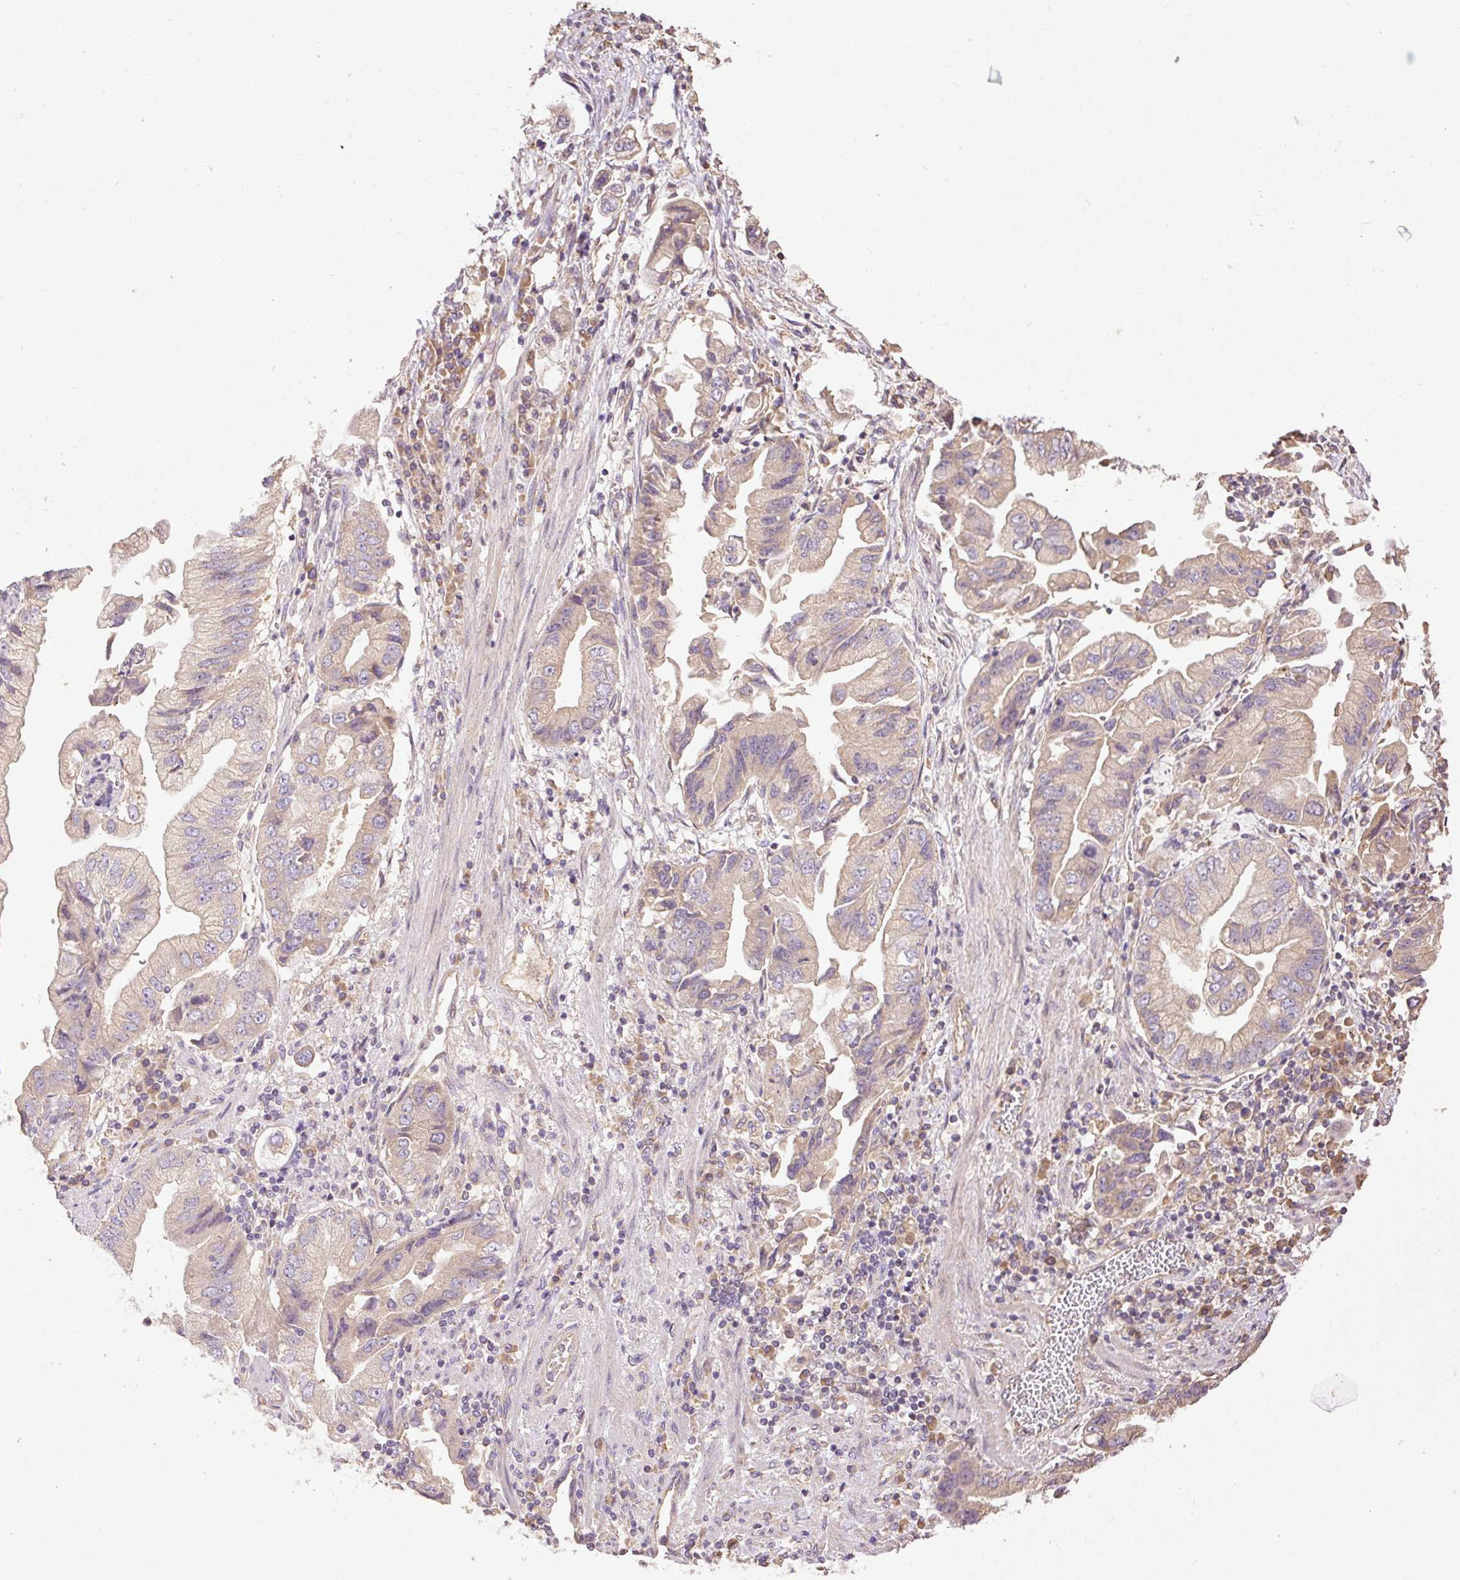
{"staining": {"intensity": "weak", "quantity": "25%-75%", "location": "cytoplasmic/membranous"}, "tissue": "stomach cancer", "cell_type": "Tumor cells", "image_type": "cancer", "snomed": [{"axis": "morphology", "description": "Adenocarcinoma, NOS"}, {"axis": "topography", "description": "Stomach"}], "caption": "Immunohistochemistry (IHC) staining of stomach cancer, which demonstrates low levels of weak cytoplasmic/membranous staining in about 25%-75% of tumor cells indicating weak cytoplasmic/membranous protein positivity. The staining was performed using DAB (3,3'-diaminobenzidine) (brown) for protein detection and nuclei were counterstained in hematoxylin (blue).", "gene": "DESI1", "patient": {"sex": "male", "age": 62}}